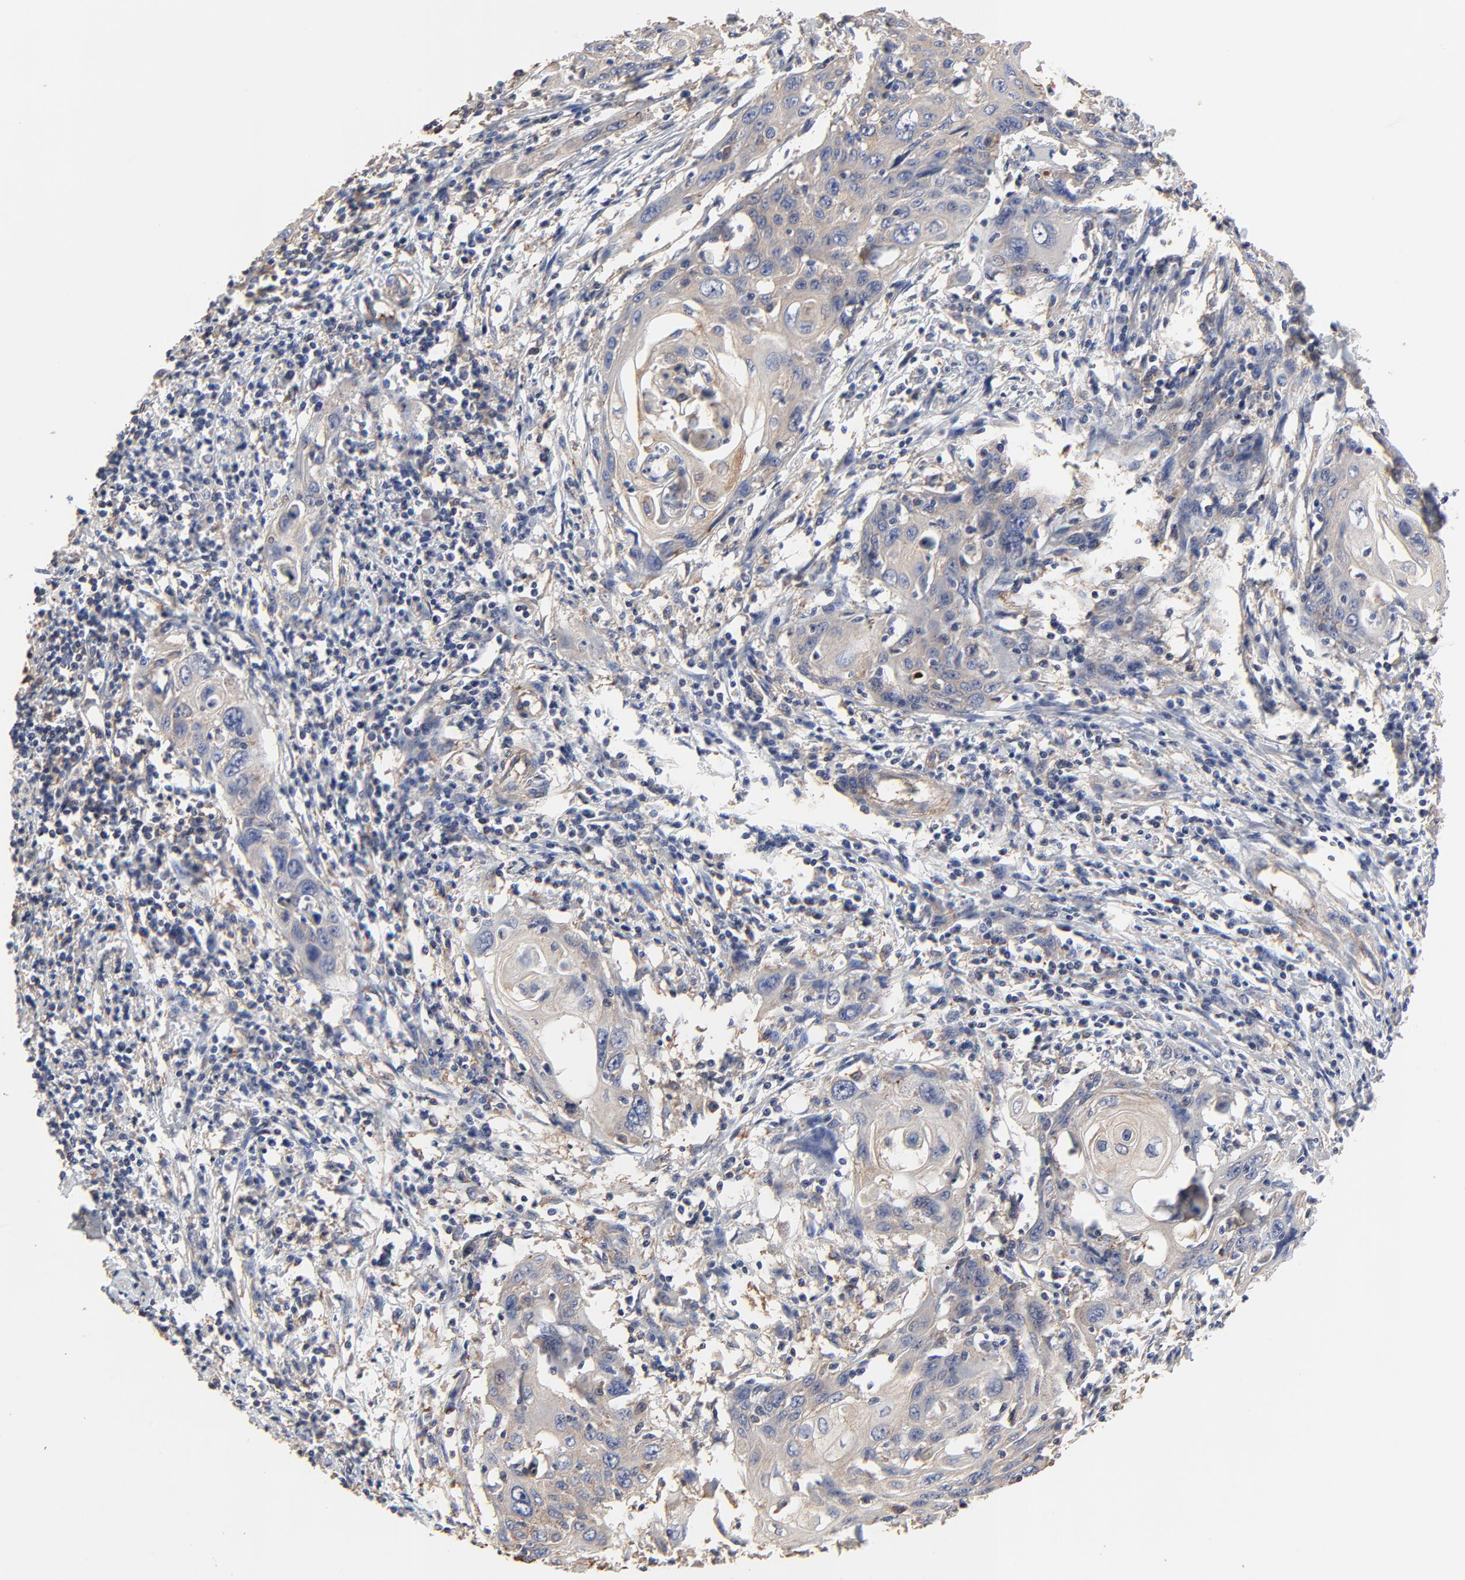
{"staining": {"intensity": "weak", "quantity": ">75%", "location": "cytoplasmic/membranous"}, "tissue": "cervical cancer", "cell_type": "Tumor cells", "image_type": "cancer", "snomed": [{"axis": "morphology", "description": "Squamous cell carcinoma, NOS"}, {"axis": "topography", "description": "Cervix"}], "caption": "A brown stain shows weak cytoplasmic/membranous staining of a protein in human cervical cancer tumor cells.", "gene": "NXF3", "patient": {"sex": "female", "age": 54}}